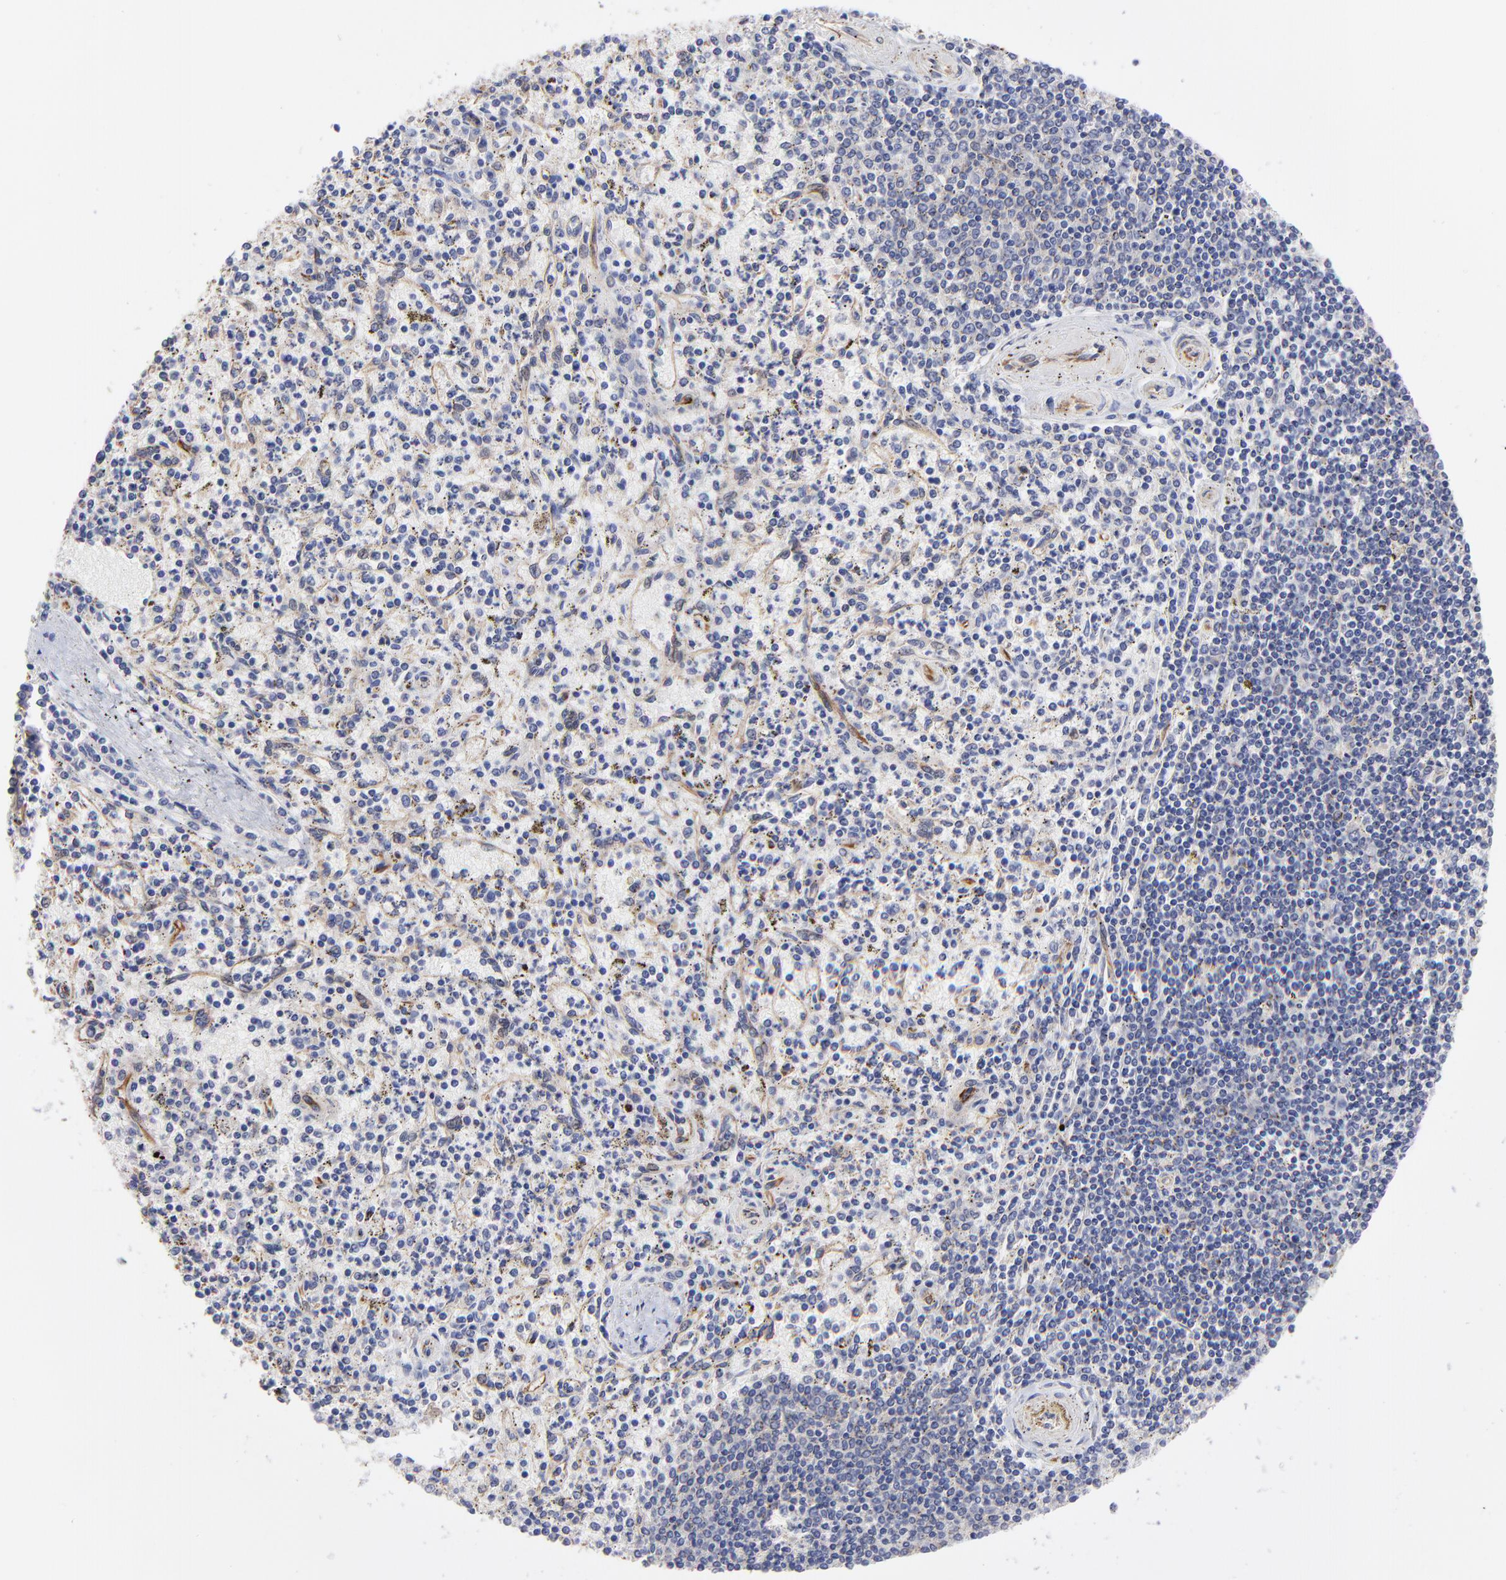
{"staining": {"intensity": "negative", "quantity": "none", "location": "none"}, "tissue": "spleen", "cell_type": "Cells in red pulp", "image_type": "normal", "snomed": [{"axis": "morphology", "description": "Normal tissue, NOS"}, {"axis": "topography", "description": "Spleen"}], "caption": "Protein analysis of normal spleen shows no significant positivity in cells in red pulp.", "gene": "COX8C", "patient": {"sex": "male", "age": 72}}